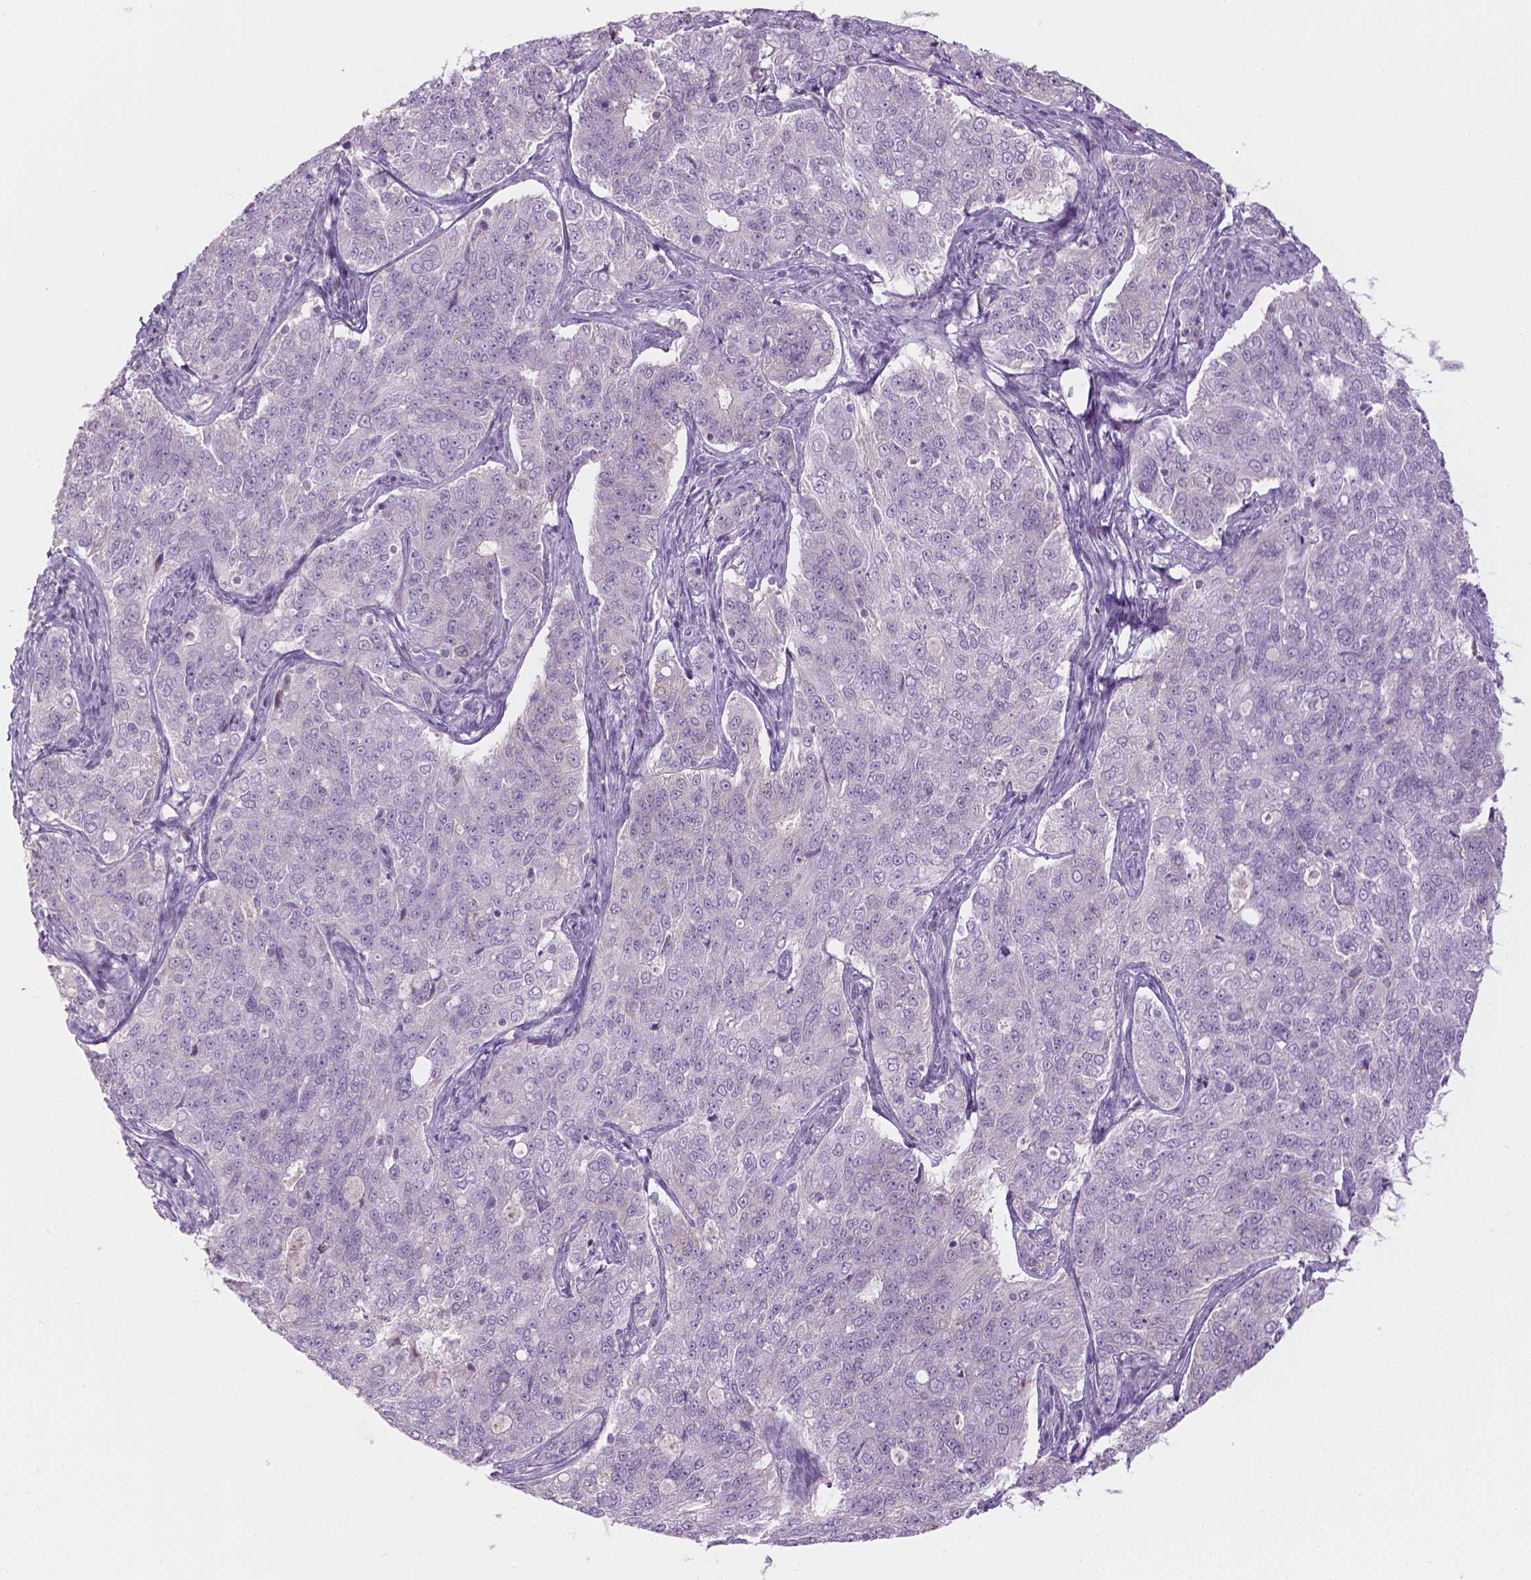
{"staining": {"intensity": "negative", "quantity": "none", "location": "none"}, "tissue": "endometrial cancer", "cell_type": "Tumor cells", "image_type": "cancer", "snomed": [{"axis": "morphology", "description": "Adenocarcinoma, NOS"}, {"axis": "topography", "description": "Endometrium"}], "caption": "DAB (3,3'-diaminobenzidine) immunohistochemical staining of adenocarcinoma (endometrial) demonstrates no significant expression in tumor cells.", "gene": "SHMT1", "patient": {"sex": "female", "age": 43}}